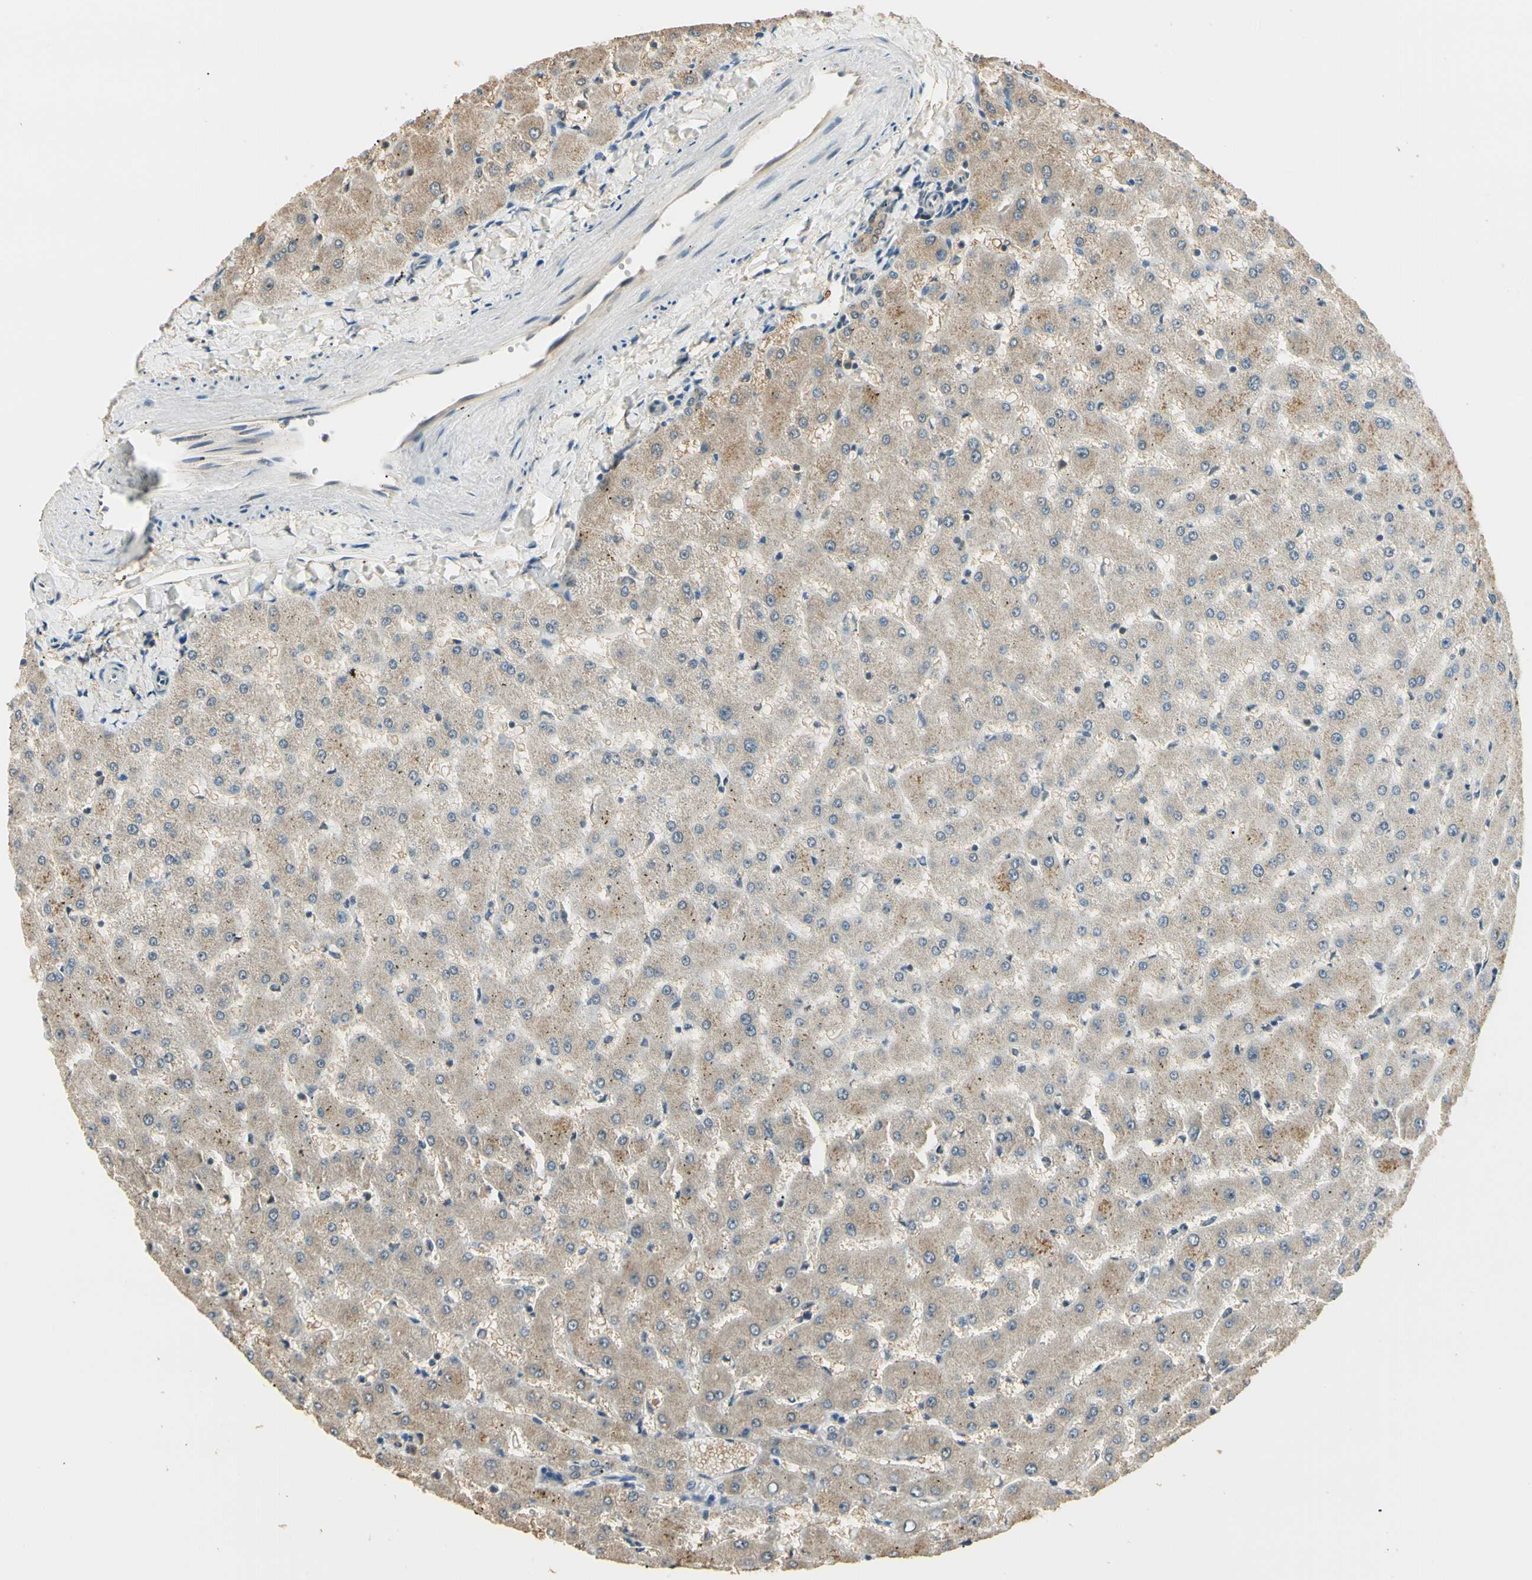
{"staining": {"intensity": "weak", "quantity": ">75%", "location": "cytoplasmic/membranous"}, "tissue": "liver", "cell_type": "Cholangiocytes", "image_type": "normal", "snomed": [{"axis": "morphology", "description": "Normal tissue, NOS"}, {"axis": "topography", "description": "Liver"}], "caption": "Immunohistochemical staining of benign human liver demonstrates >75% levels of weak cytoplasmic/membranous protein positivity in about >75% of cholangiocytes.", "gene": "SGCA", "patient": {"sex": "female", "age": 63}}